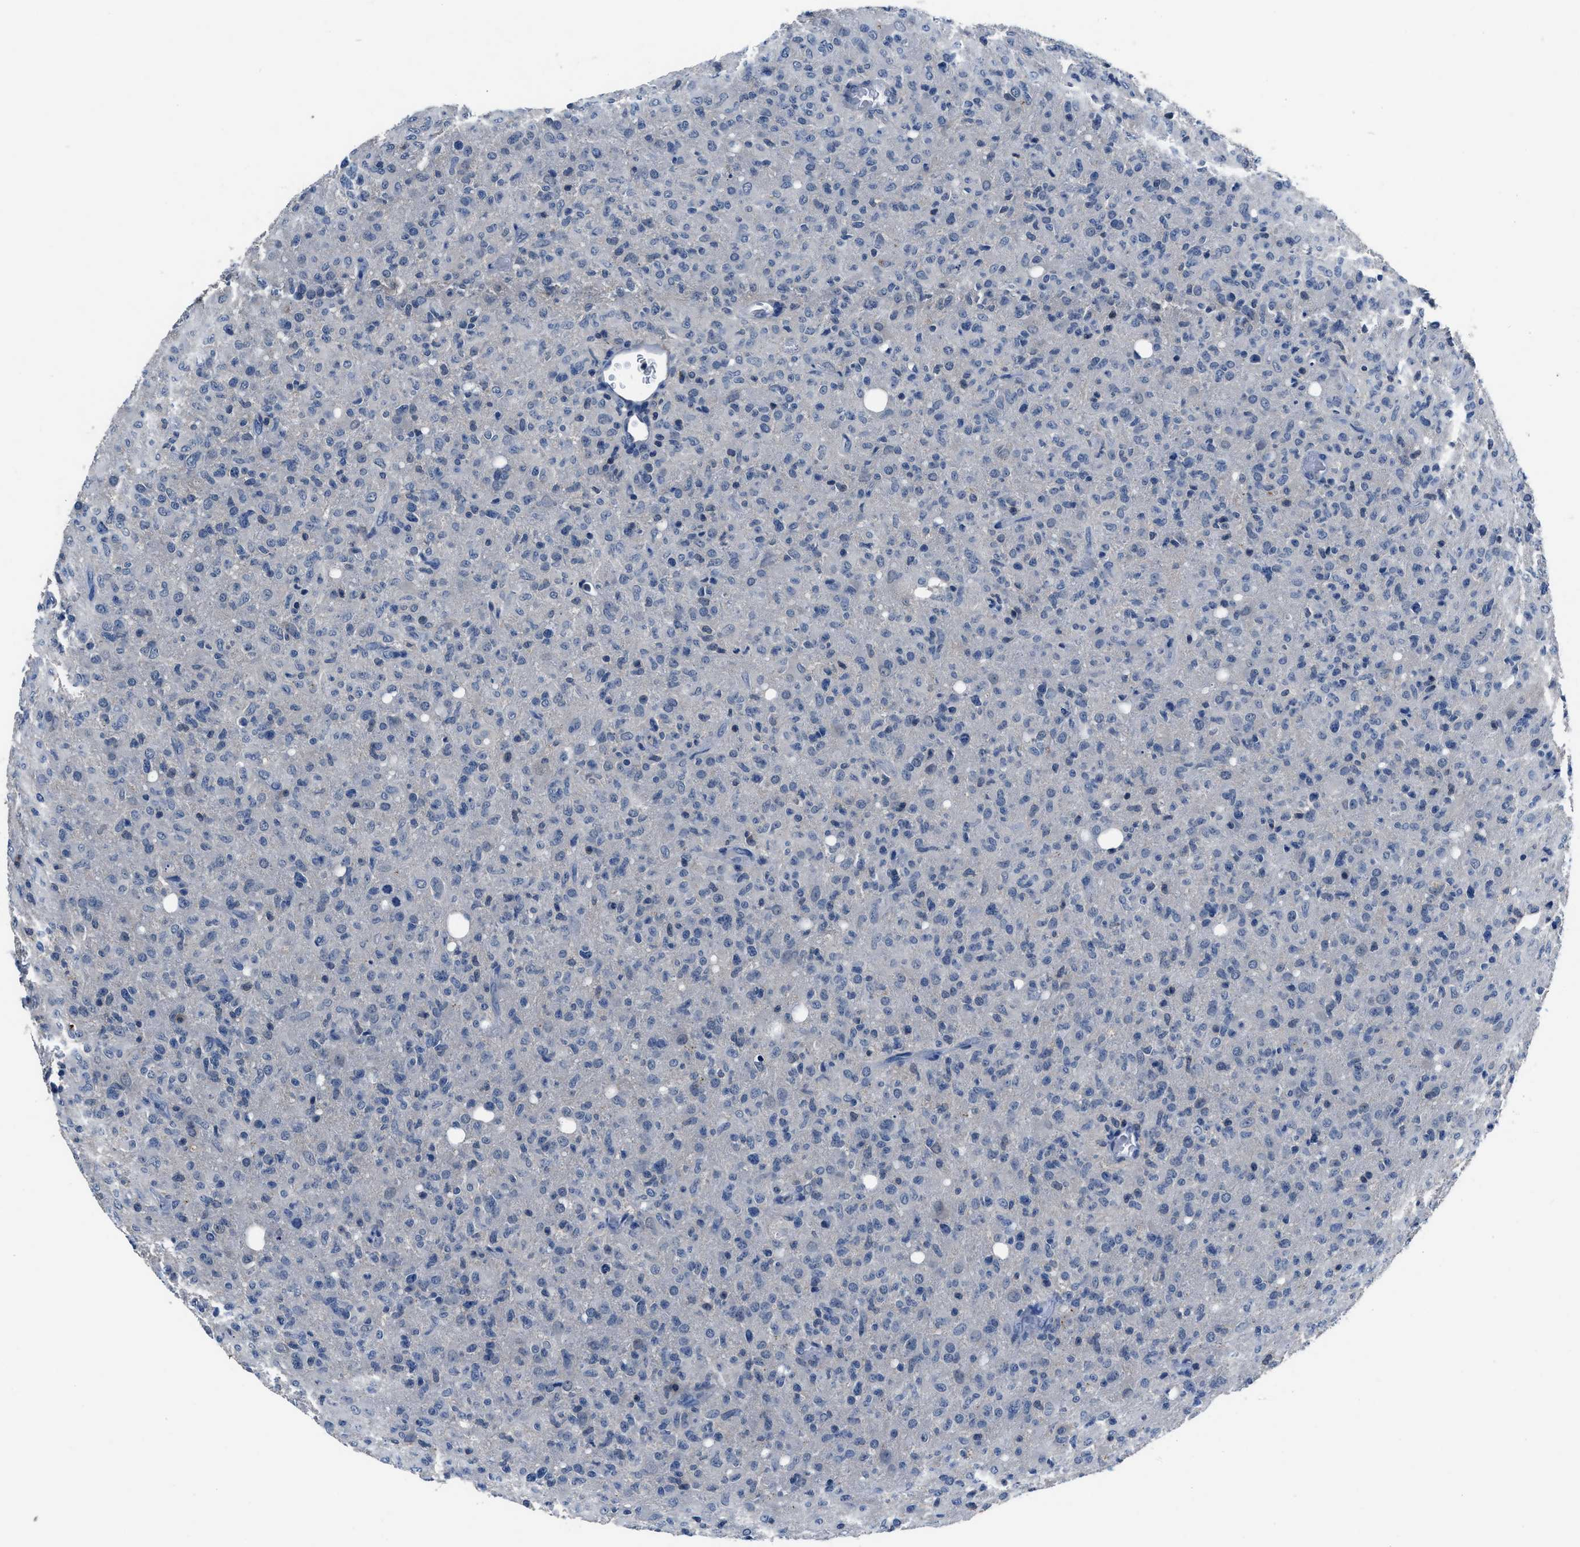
{"staining": {"intensity": "negative", "quantity": "none", "location": "none"}, "tissue": "glioma", "cell_type": "Tumor cells", "image_type": "cancer", "snomed": [{"axis": "morphology", "description": "Glioma, malignant, High grade"}, {"axis": "topography", "description": "Brain"}], "caption": "Glioma was stained to show a protein in brown. There is no significant positivity in tumor cells.", "gene": "LANCL2", "patient": {"sex": "female", "age": 57}}